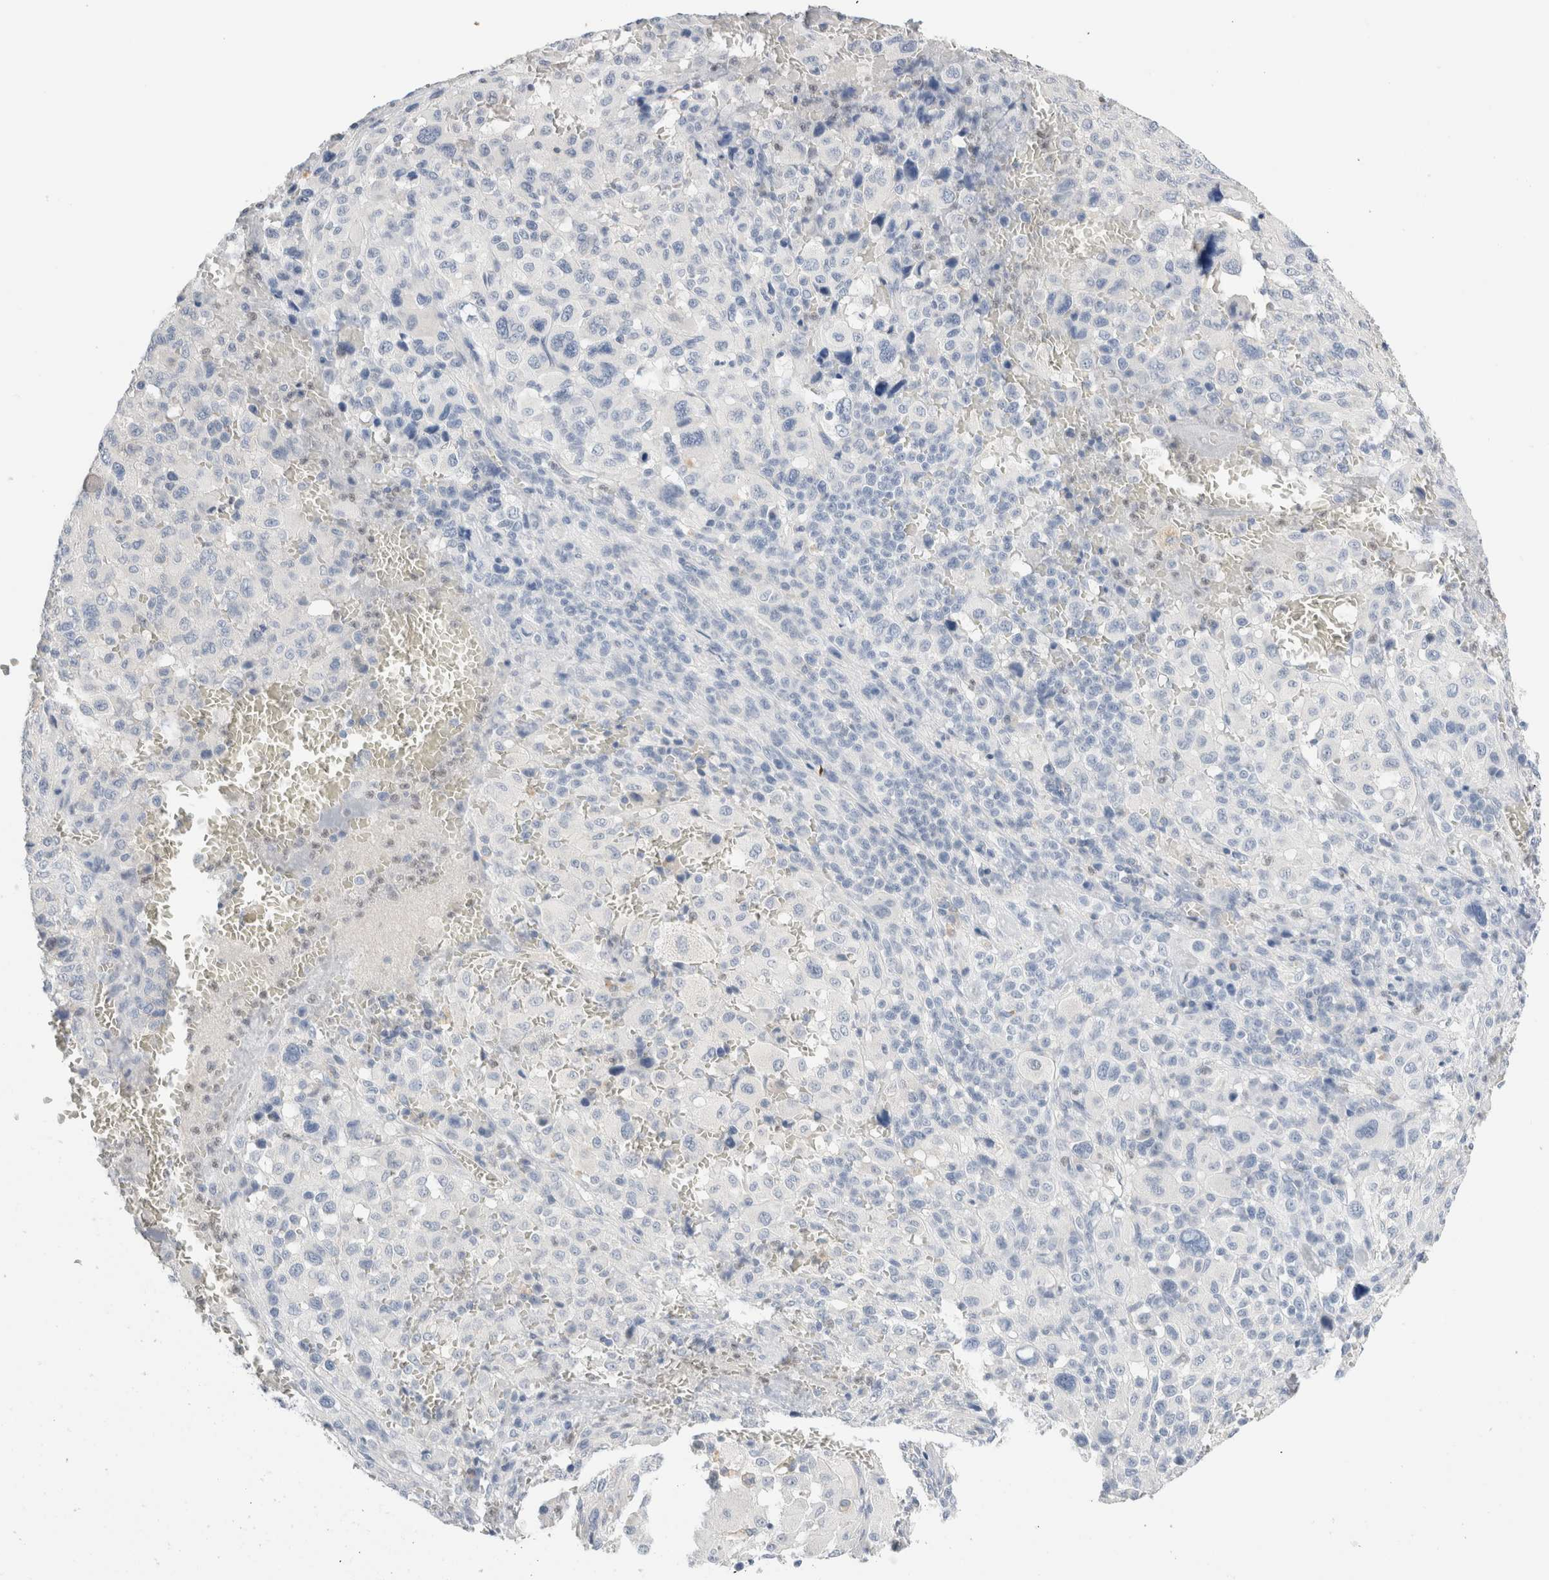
{"staining": {"intensity": "negative", "quantity": "none", "location": "none"}, "tissue": "melanoma", "cell_type": "Tumor cells", "image_type": "cancer", "snomed": [{"axis": "morphology", "description": "Malignant melanoma, Metastatic site"}, {"axis": "topography", "description": "Skin"}], "caption": "The image shows no staining of tumor cells in melanoma.", "gene": "ADAM30", "patient": {"sex": "female", "age": 74}}